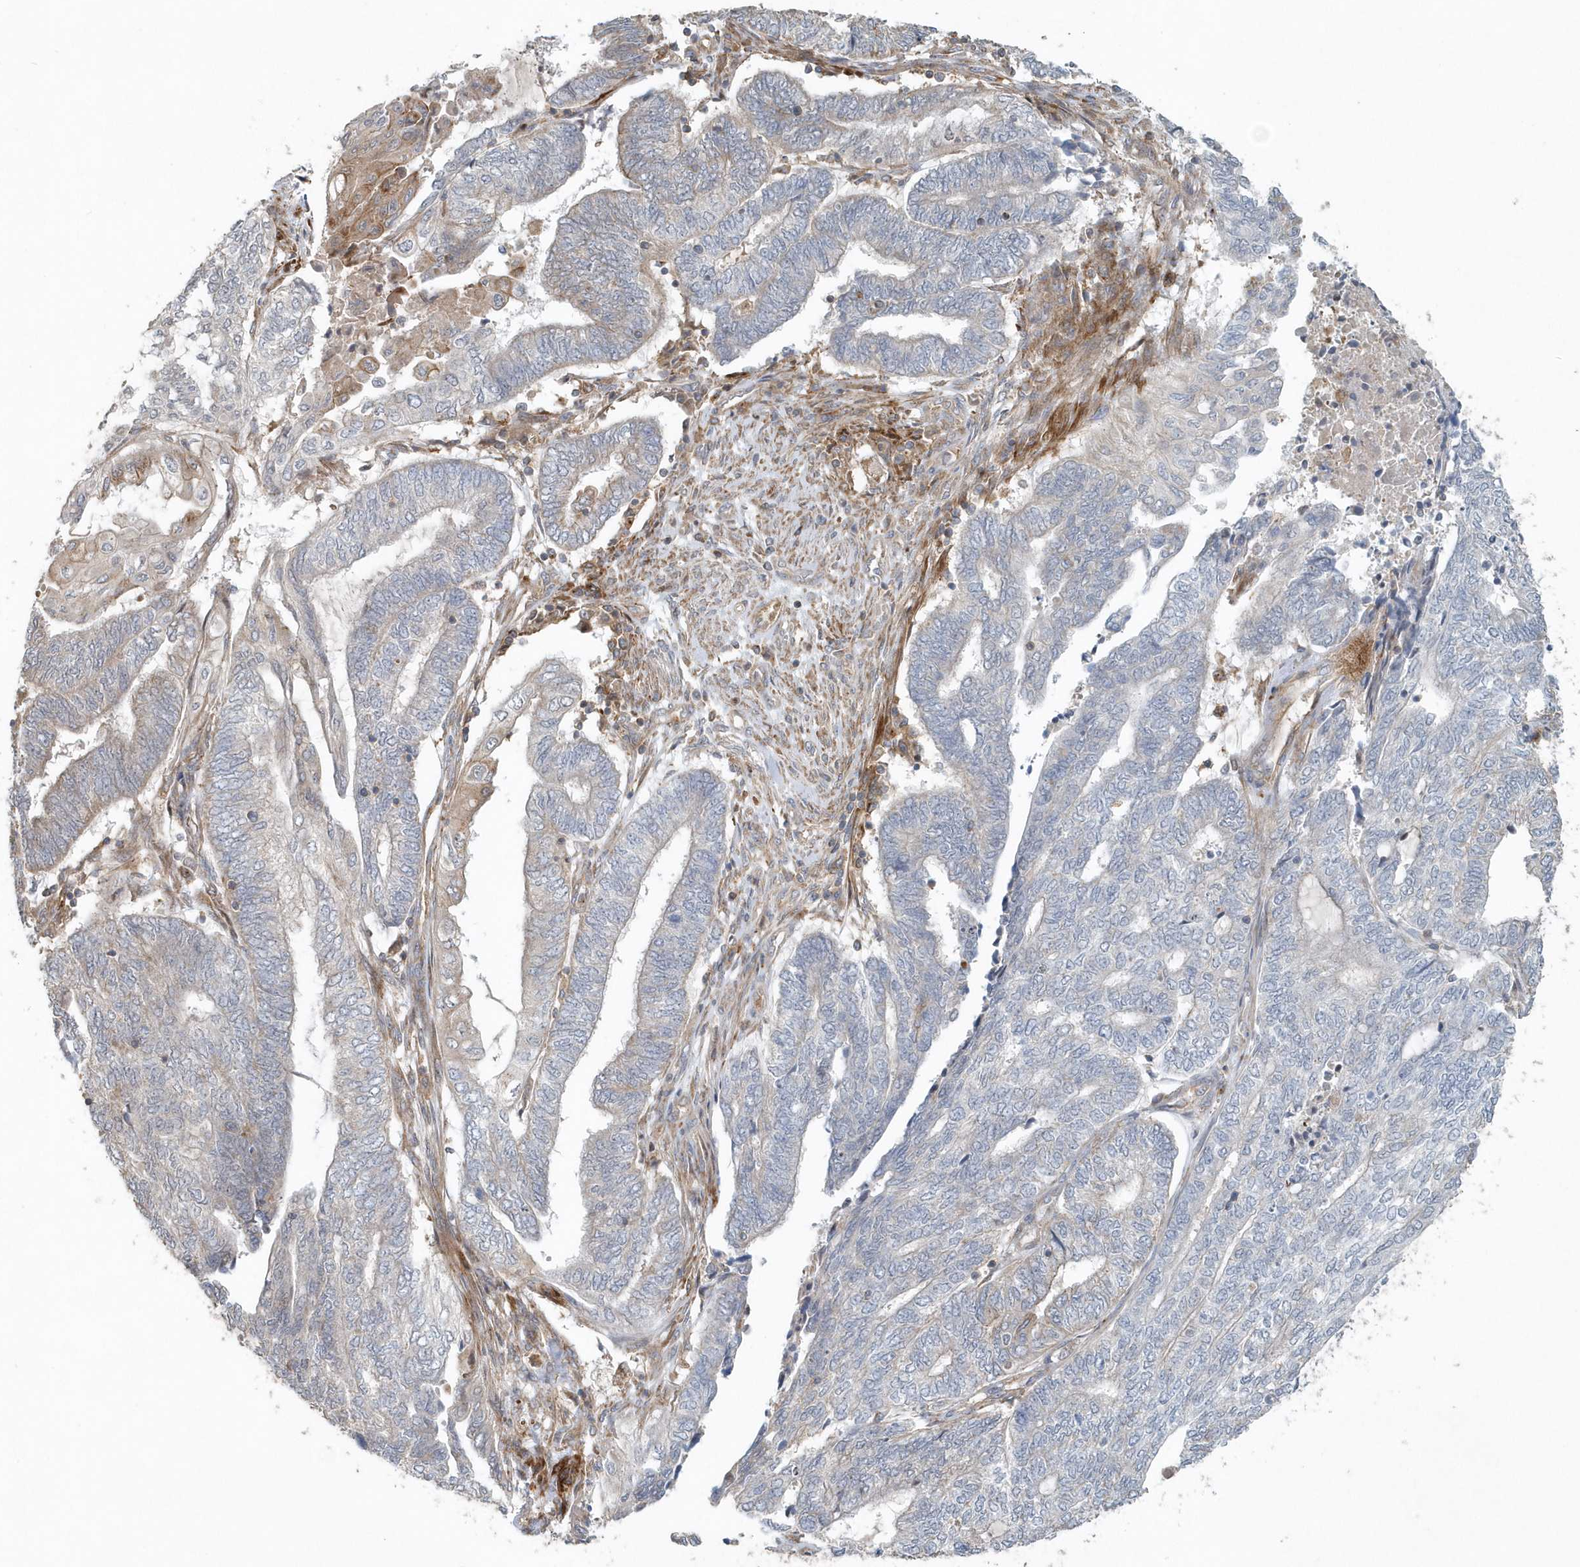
{"staining": {"intensity": "weak", "quantity": "<25%", "location": "cytoplasmic/membranous"}, "tissue": "endometrial cancer", "cell_type": "Tumor cells", "image_type": "cancer", "snomed": [{"axis": "morphology", "description": "Adenocarcinoma, NOS"}, {"axis": "topography", "description": "Uterus"}, {"axis": "topography", "description": "Endometrium"}], "caption": "DAB immunohistochemical staining of endometrial adenocarcinoma exhibits no significant staining in tumor cells.", "gene": "MMUT", "patient": {"sex": "female", "age": 70}}